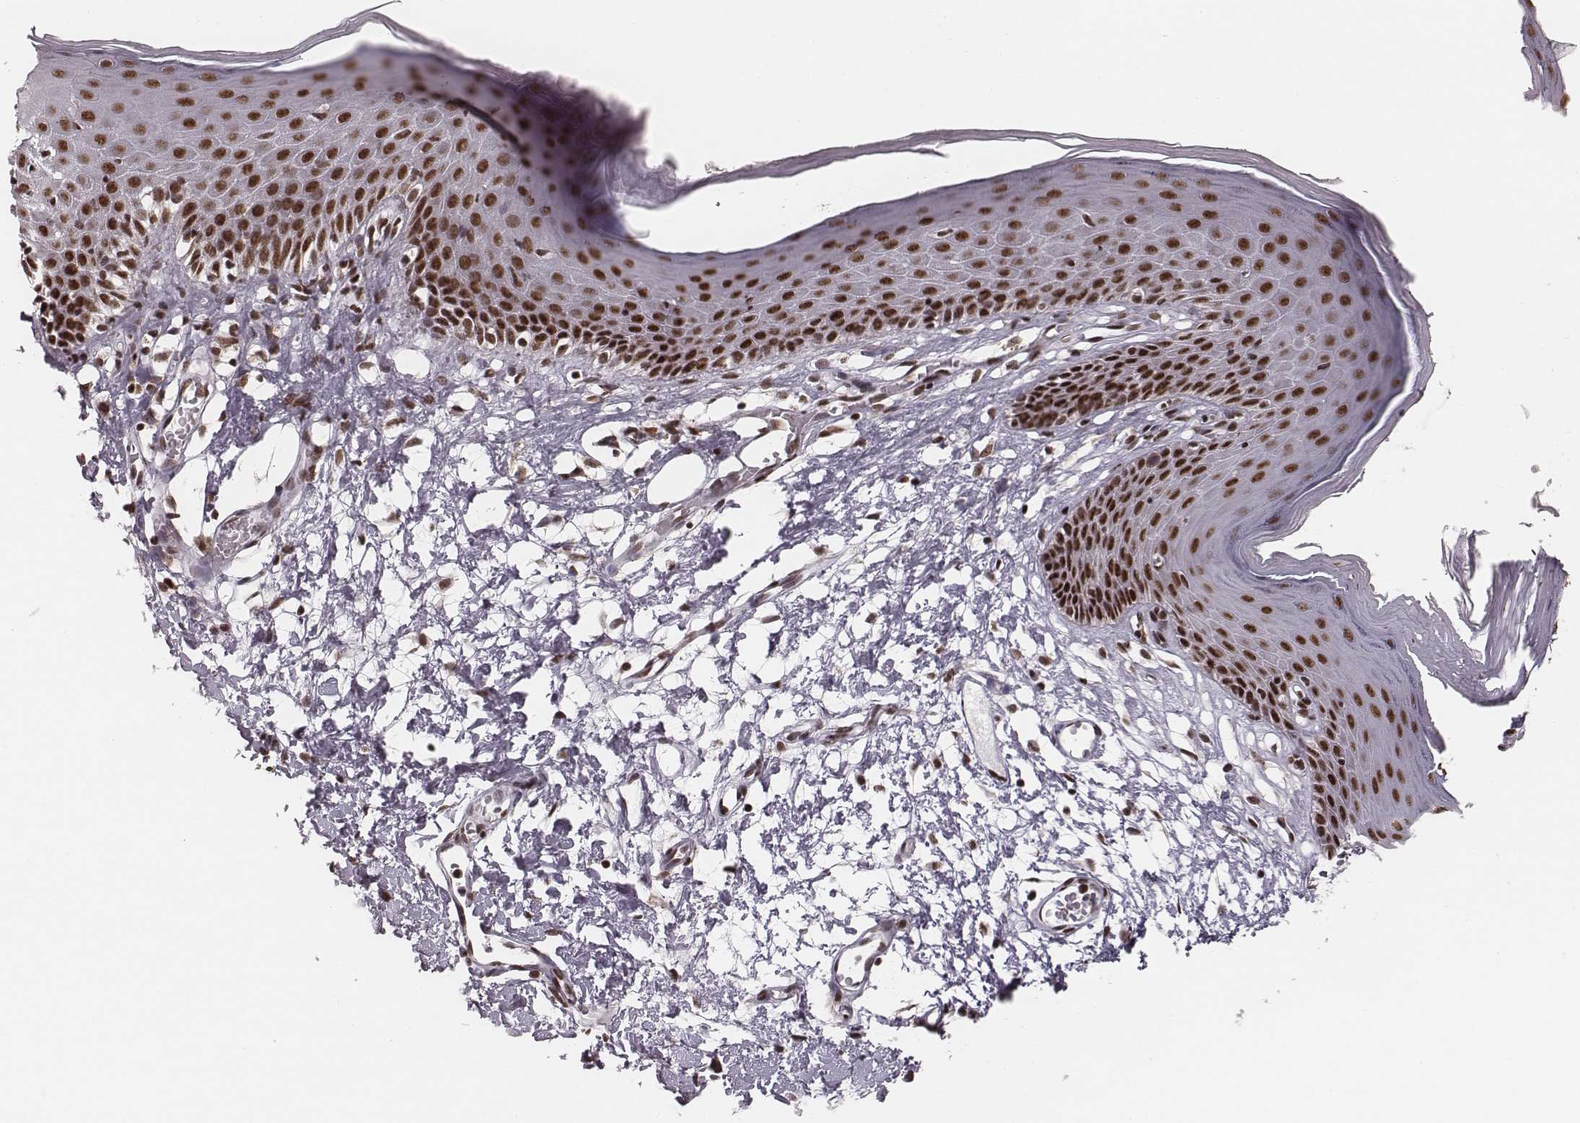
{"staining": {"intensity": "strong", "quantity": ">75%", "location": "nuclear"}, "tissue": "skin", "cell_type": "Epidermal cells", "image_type": "normal", "snomed": [{"axis": "morphology", "description": "Normal tissue, NOS"}, {"axis": "topography", "description": "Vulva"}], "caption": "Protein expression analysis of normal human skin reveals strong nuclear expression in about >75% of epidermal cells. The staining was performed using DAB (3,3'-diaminobenzidine) to visualize the protein expression in brown, while the nuclei were stained in blue with hematoxylin (Magnification: 20x).", "gene": "LUC7L", "patient": {"sex": "female", "age": 68}}